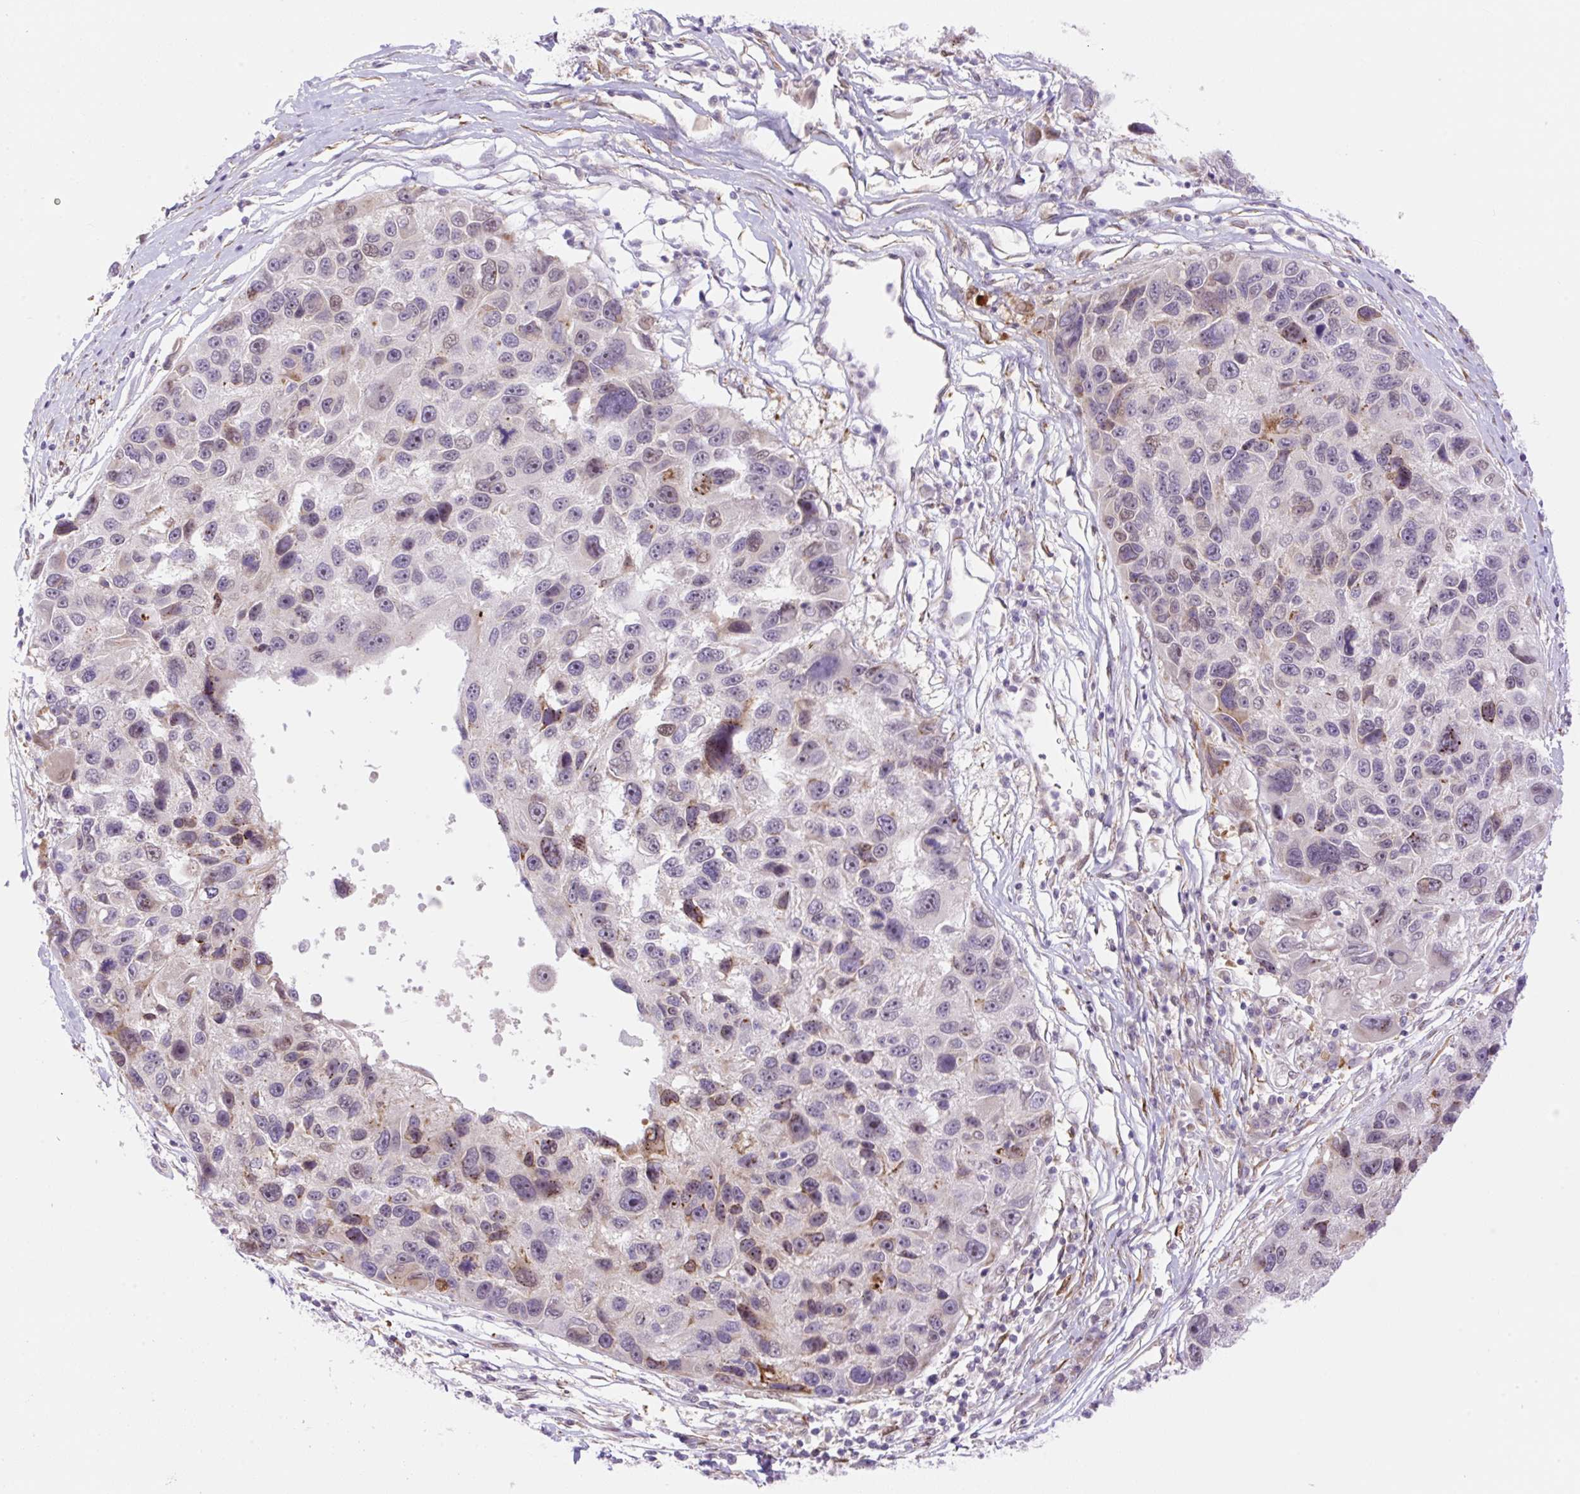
{"staining": {"intensity": "weak", "quantity": "<25%", "location": "cytoplasmic/membranous"}, "tissue": "melanoma", "cell_type": "Tumor cells", "image_type": "cancer", "snomed": [{"axis": "morphology", "description": "Malignant melanoma, NOS"}, {"axis": "topography", "description": "Skin"}], "caption": "Protein analysis of melanoma demonstrates no significant expression in tumor cells. Brightfield microscopy of immunohistochemistry stained with DAB (brown) and hematoxylin (blue), captured at high magnification.", "gene": "ZFP41", "patient": {"sex": "male", "age": 53}}